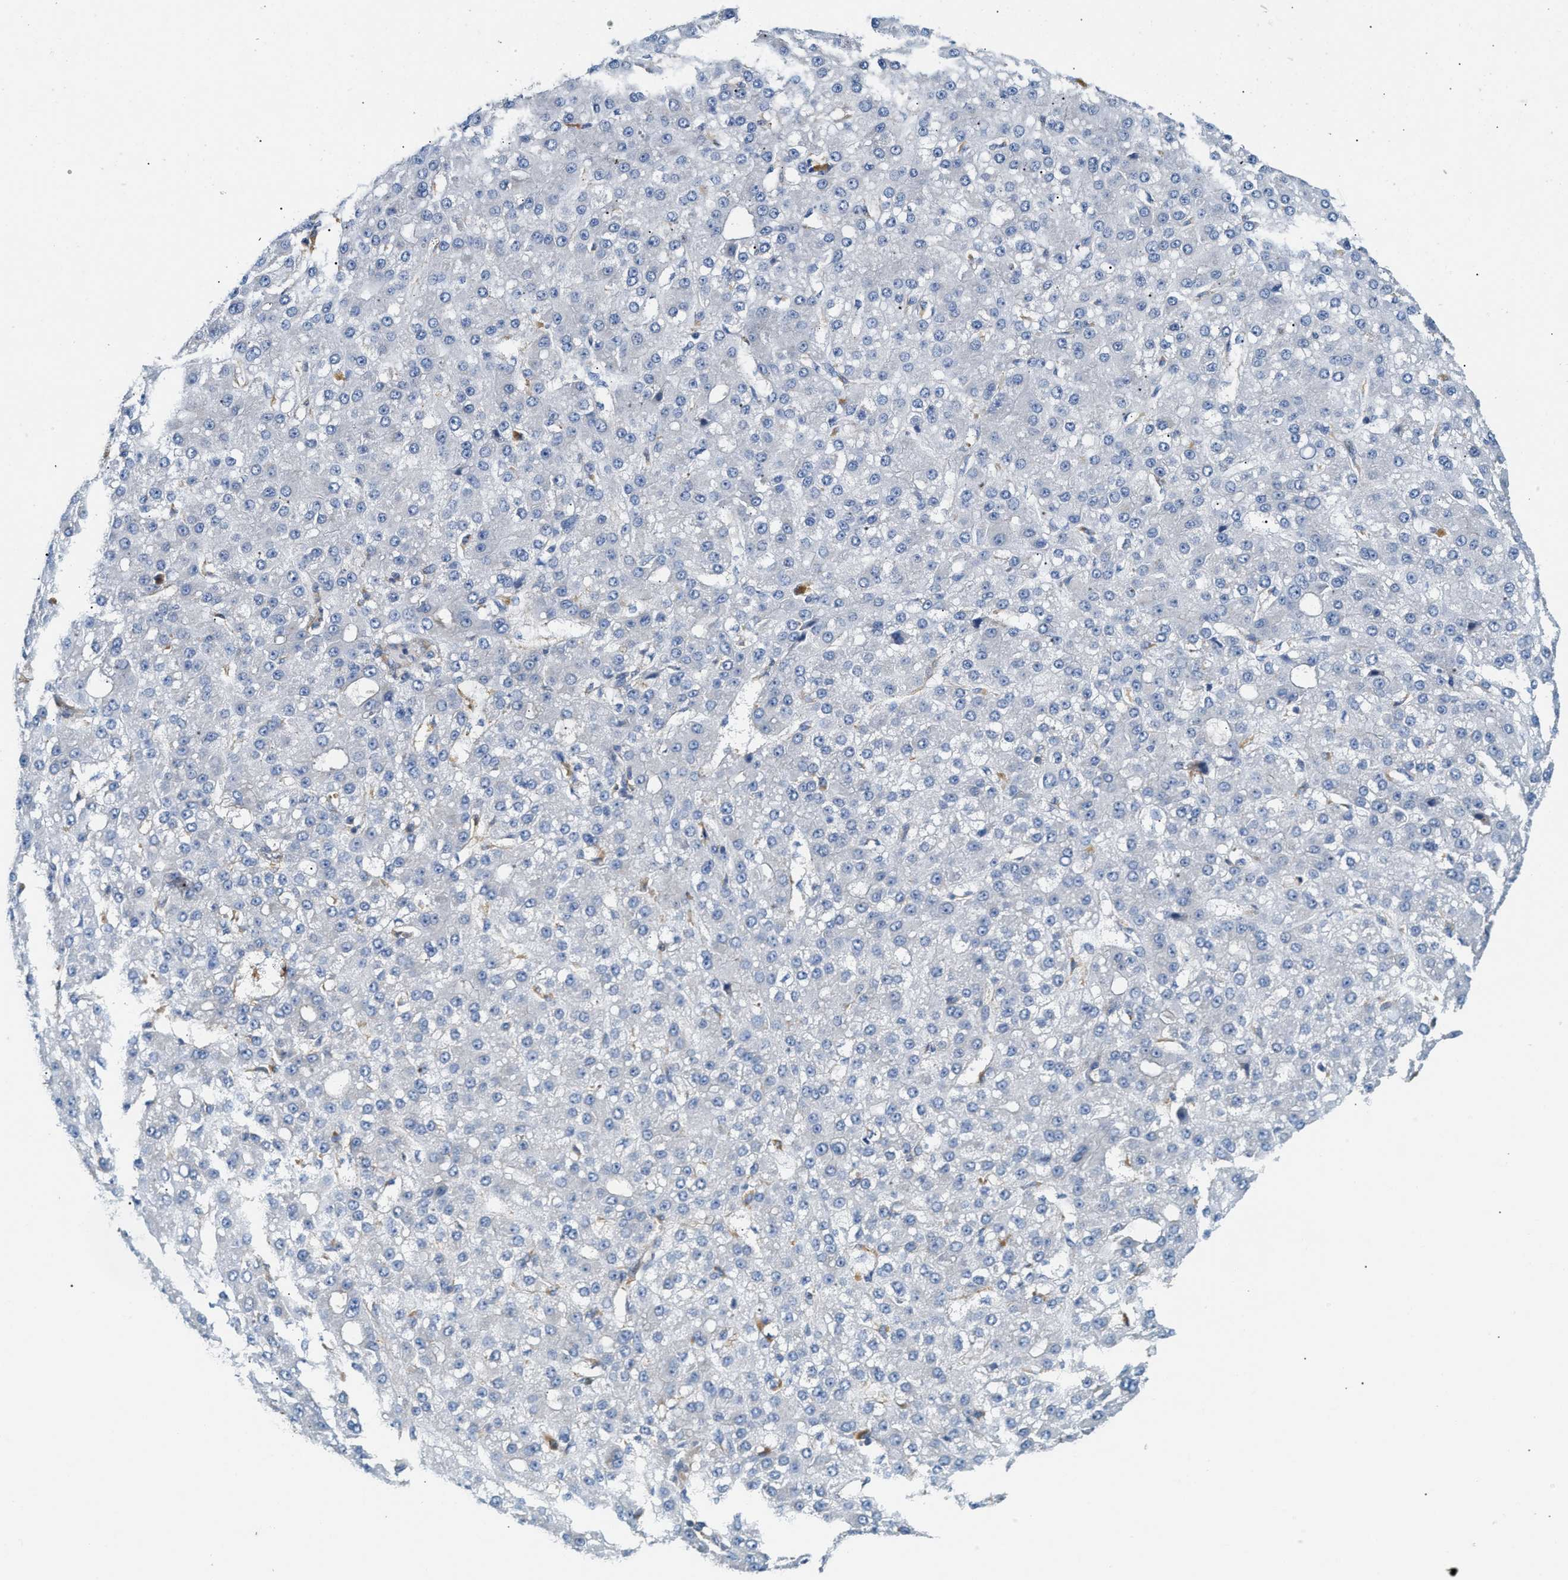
{"staining": {"intensity": "negative", "quantity": "none", "location": "none"}, "tissue": "liver cancer", "cell_type": "Tumor cells", "image_type": "cancer", "snomed": [{"axis": "morphology", "description": "Carcinoma, Hepatocellular, NOS"}, {"axis": "topography", "description": "Liver"}], "caption": "DAB (3,3'-diaminobenzidine) immunohistochemical staining of human liver cancer shows no significant positivity in tumor cells.", "gene": "NSUN7", "patient": {"sex": "male", "age": 67}}